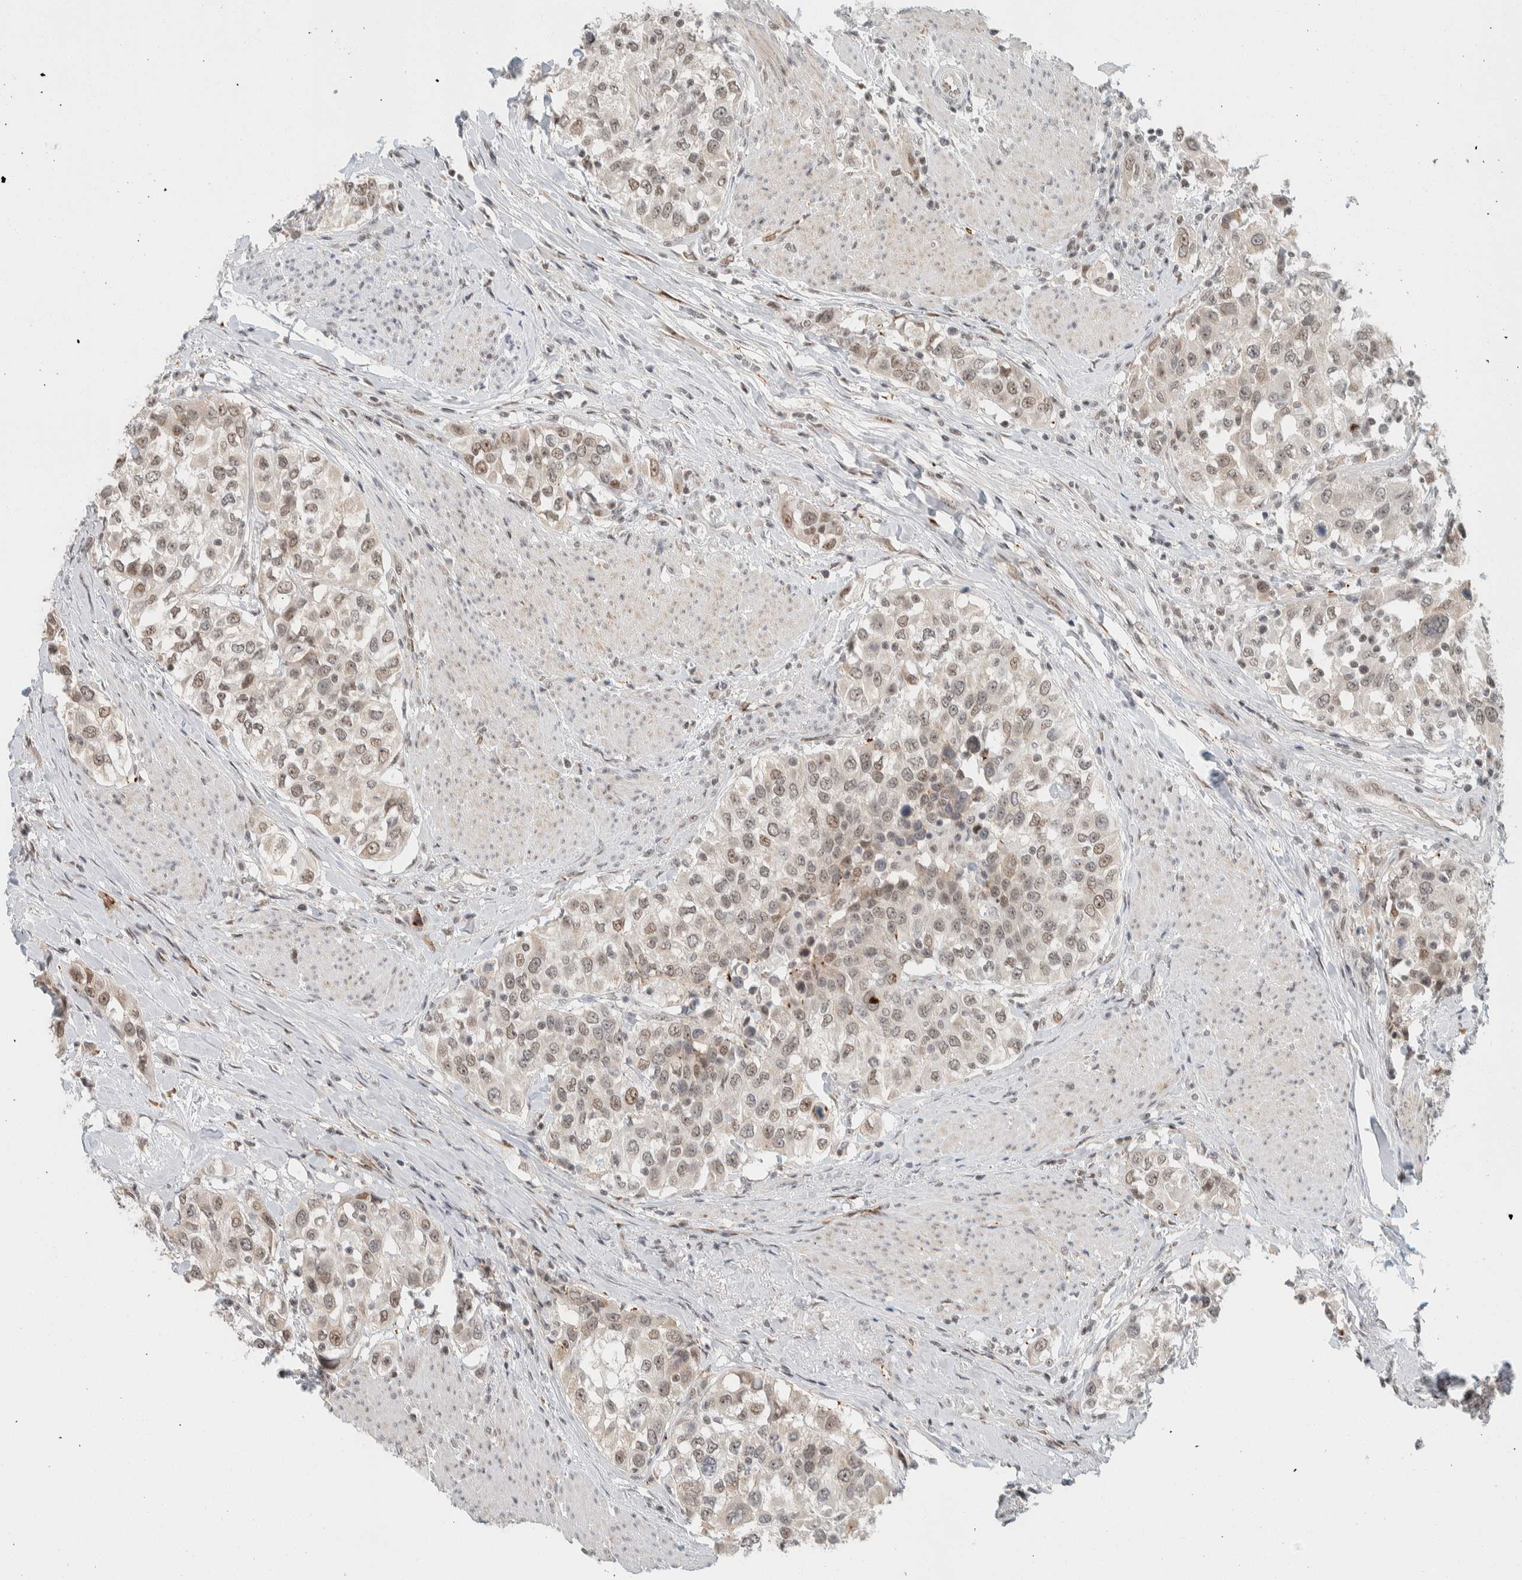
{"staining": {"intensity": "weak", "quantity": "25%-75%", "location": "nuclear"}, "tissue": "urothelial cancer", "cell_type": "Tumor cells", "image_type": "cancer", "snomed": [{"axis": "morphology", "description": "Urothelial carcinoma, High grade"}, {"axis": "topography", "description": "Urinary bladder"}], "caption": "A micrograph of human urothelial cancer stained for a protein exhibits weak nuclear brown staining in tumor cells. (Stains: DAB in brown, nuclei in blue, Microscopy: brightfield microscopy at high magnification).", "gene": "ZBTB2", "patient": {"sex": "female", "age": 80}}